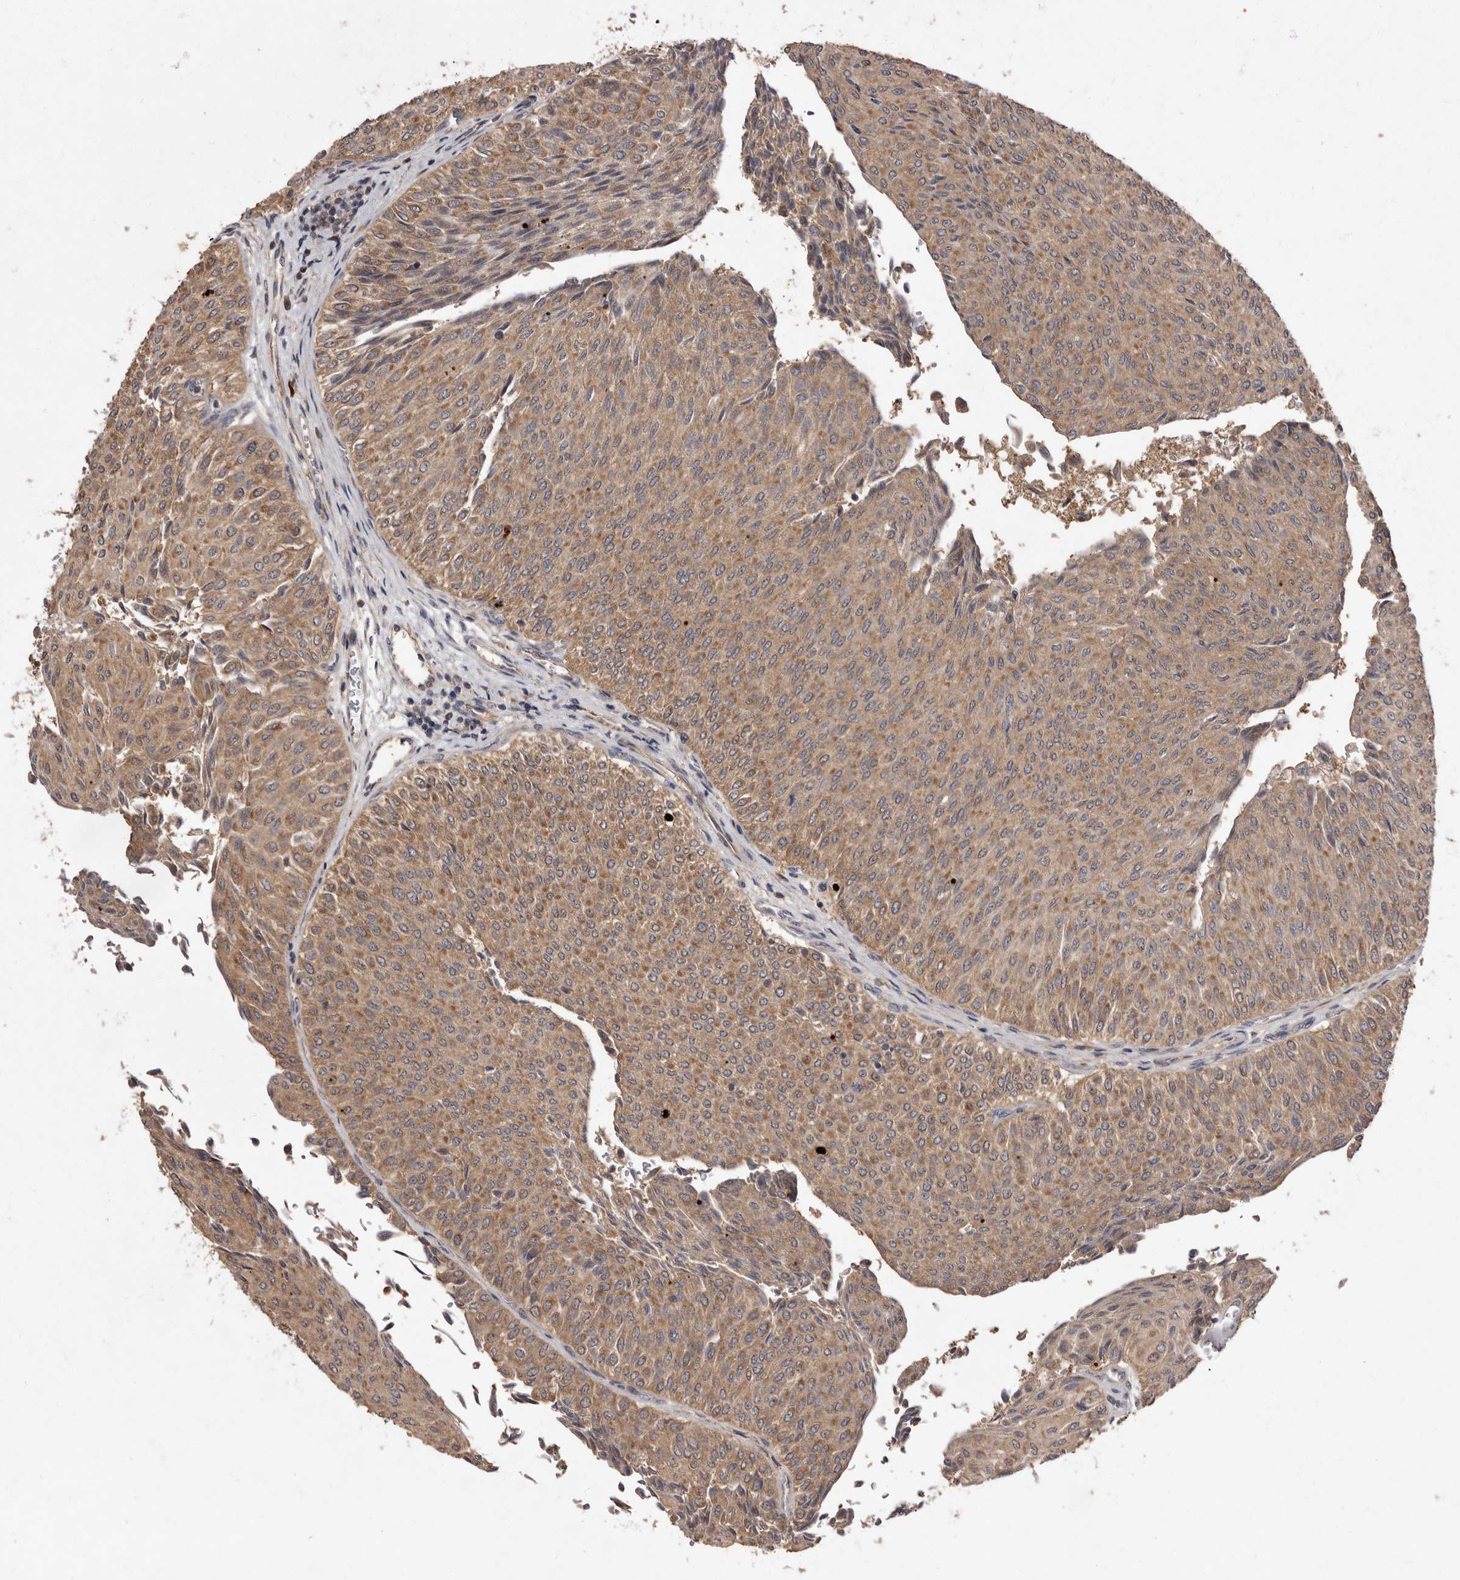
{"staining": {"intensity": "moderate", "quantity": ">75%", "location": "cytoplasmic/membranous"}, "tissue": "urothelial cancer", "cell_type": "Tumor cells", "image_type": "cancer", "snomed": [{"axis": "morphology", "description": "Urothelial carcinoma, Low grade"}, {"axis": "topography", "description": "Urinary bladder"}], "caption": "DAB (3,3'-diaminobenzidine) immunohistochemical staining of low-grade urothelial carcinoma displays moderate cytoplasmic/membranous protein positivity in about >75% of tumor cells.", "gene": "FLAD1", "patient": {"sex": "male", "age": 78}}